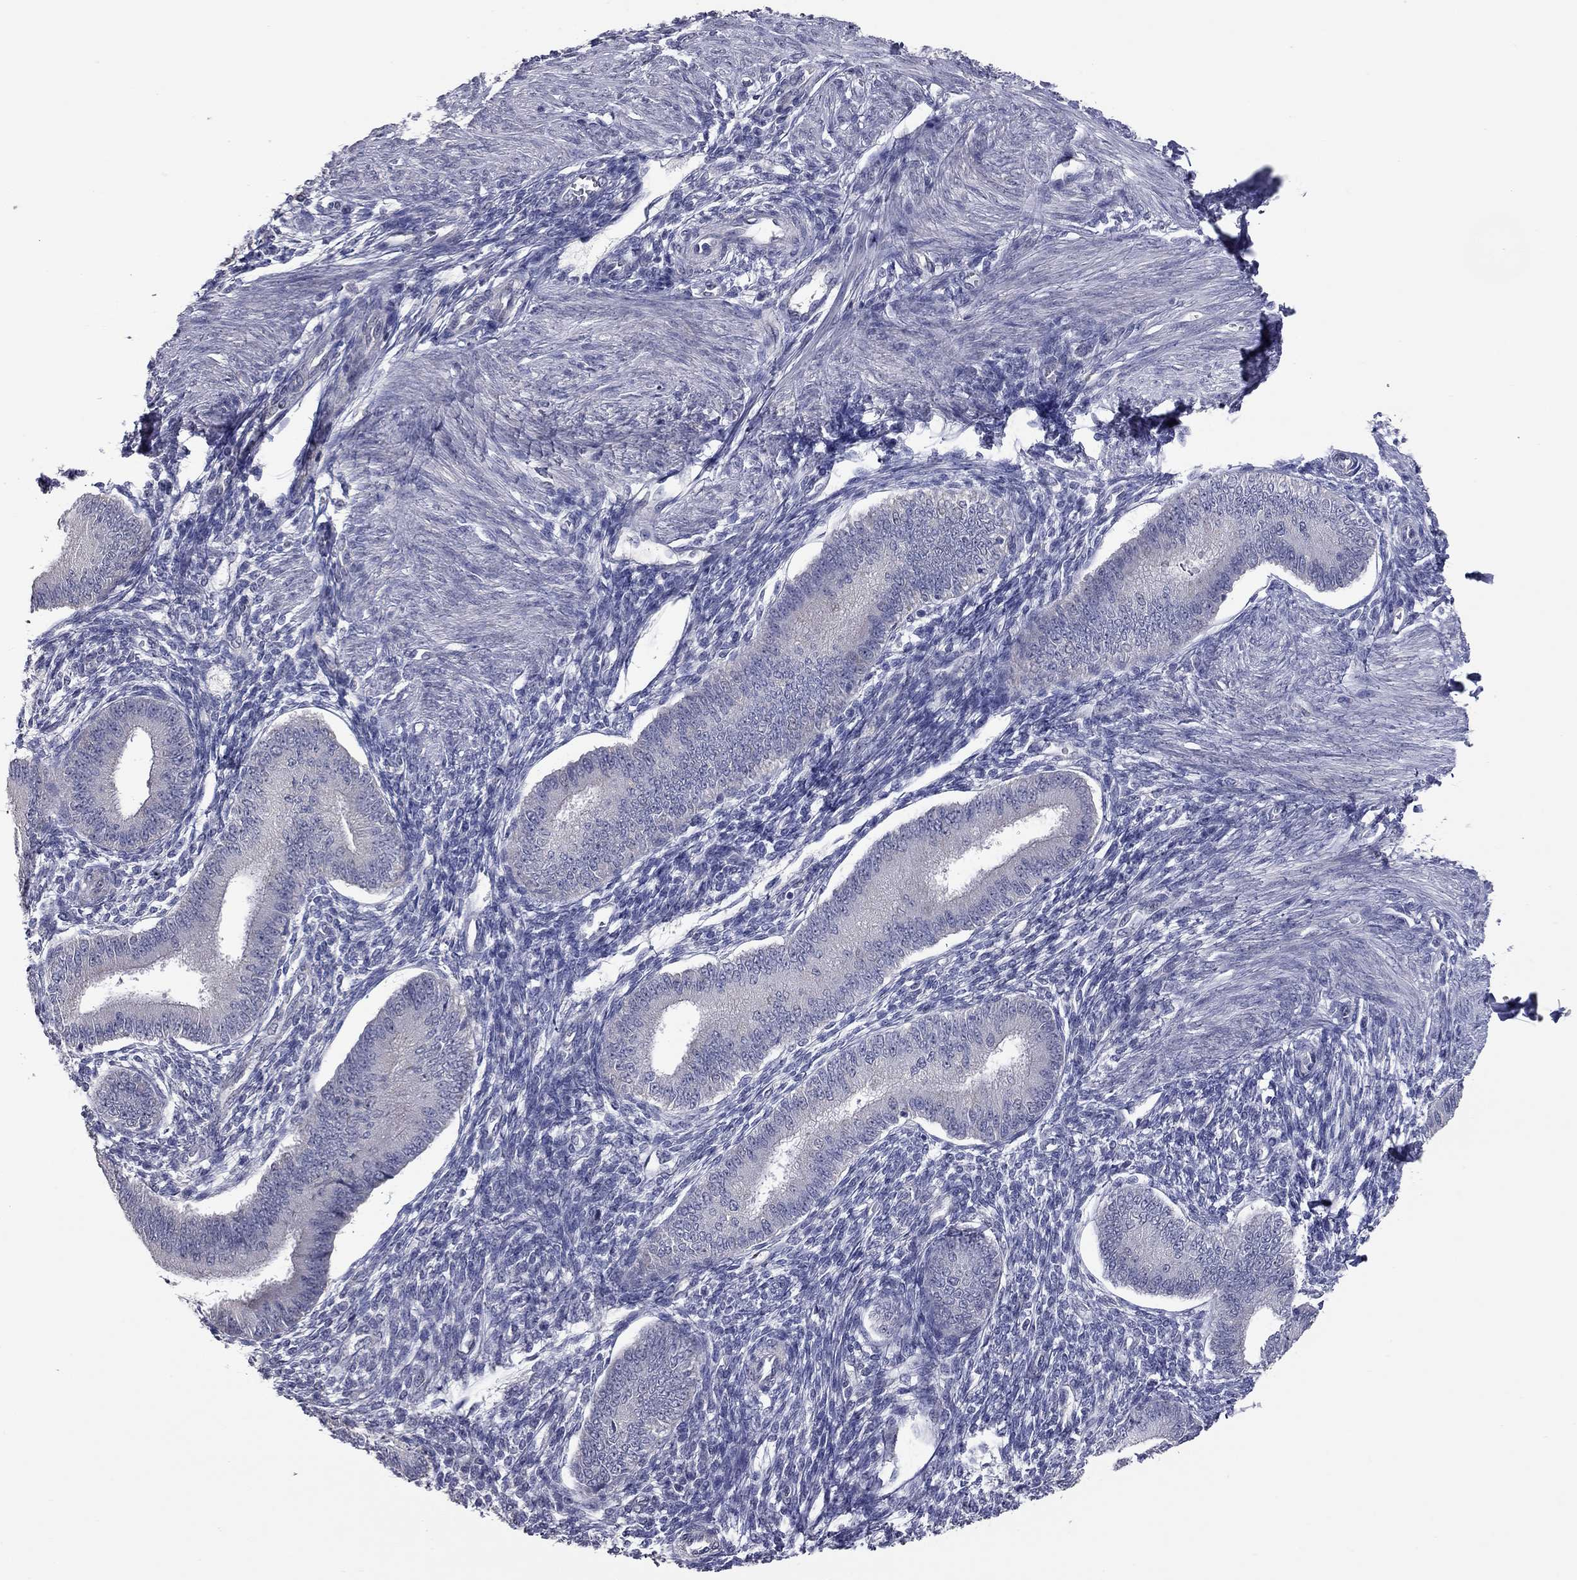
{"staining": {"intensity": "negative", "quantity": "none", "location": "none"}, "tissue": "endometrium", "cell_type": "Cells in endometrial stroma", "image_type": "normal", "snomed": [{"axis": "morphology", "description": "Normal tissue, NOS"}, {"axis": "topography", "description": "Endometrium"}], "caption": "DAB immunohistochemical staining of normal endometrium demonstrates no significant positivity in cells in endometrial stroma.", "gene": "SHOC2", "patient": {"sex": "female", "age": 39}}